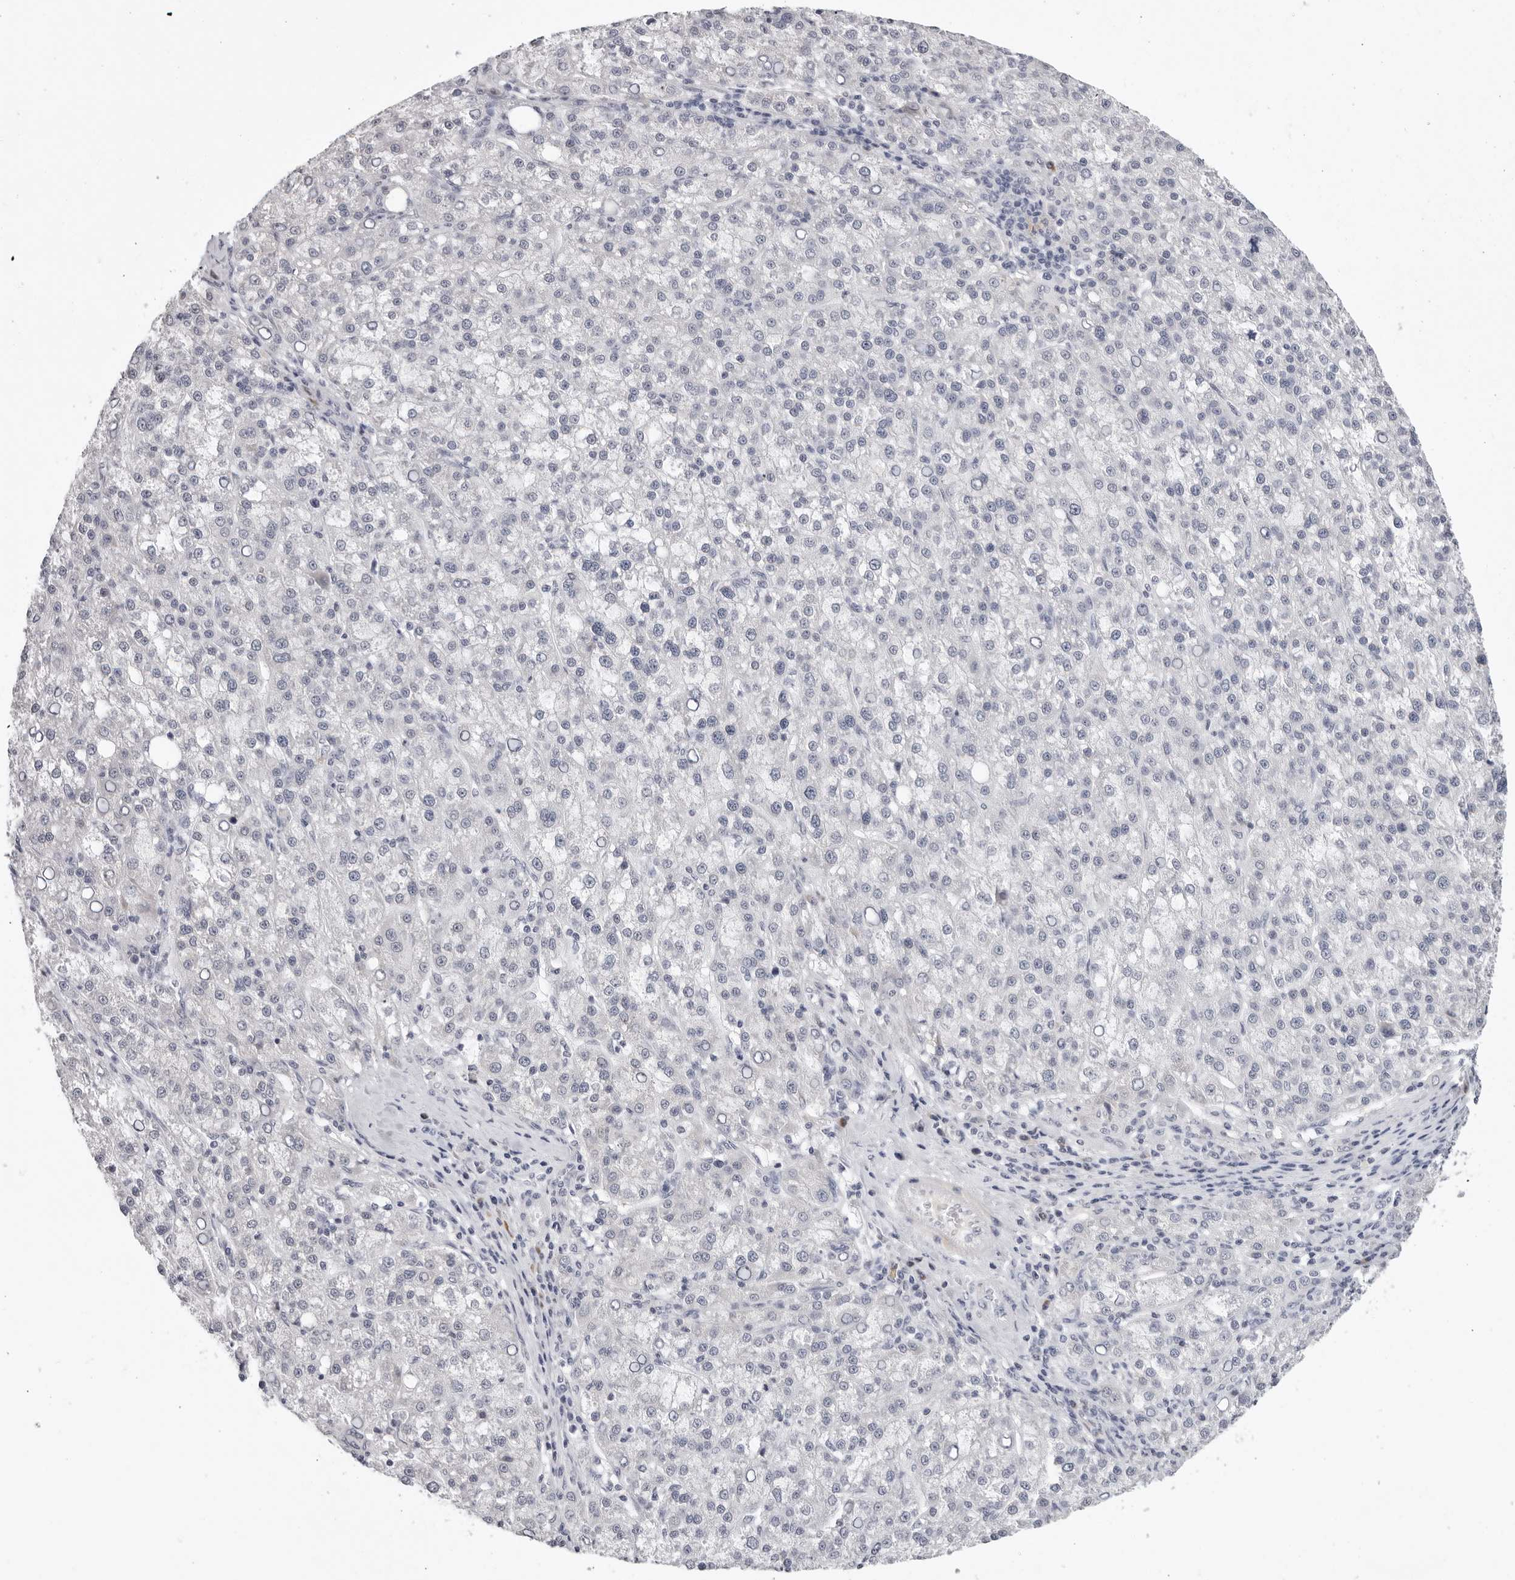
{"staining": {"intensity": "negative", "quantity": "none", "location": "none"}, "tissue": "liver cancer", "cell_type": "Tumor cells", "image_type": "cancer", "snomed": [{"axis": "morphology", "description": "Carcinoma, Hepatocellular, NOS"}, {"axis": "topography", "description": "Liver"}], "caption": "An IHC image of hepatocellular carcinoma (liver) is shown. There is no staining in tumor cells of hepatocellular carcinoma (liver).", "gene": "ZNF502", "patient": {"sex": "female", "age": 58}}